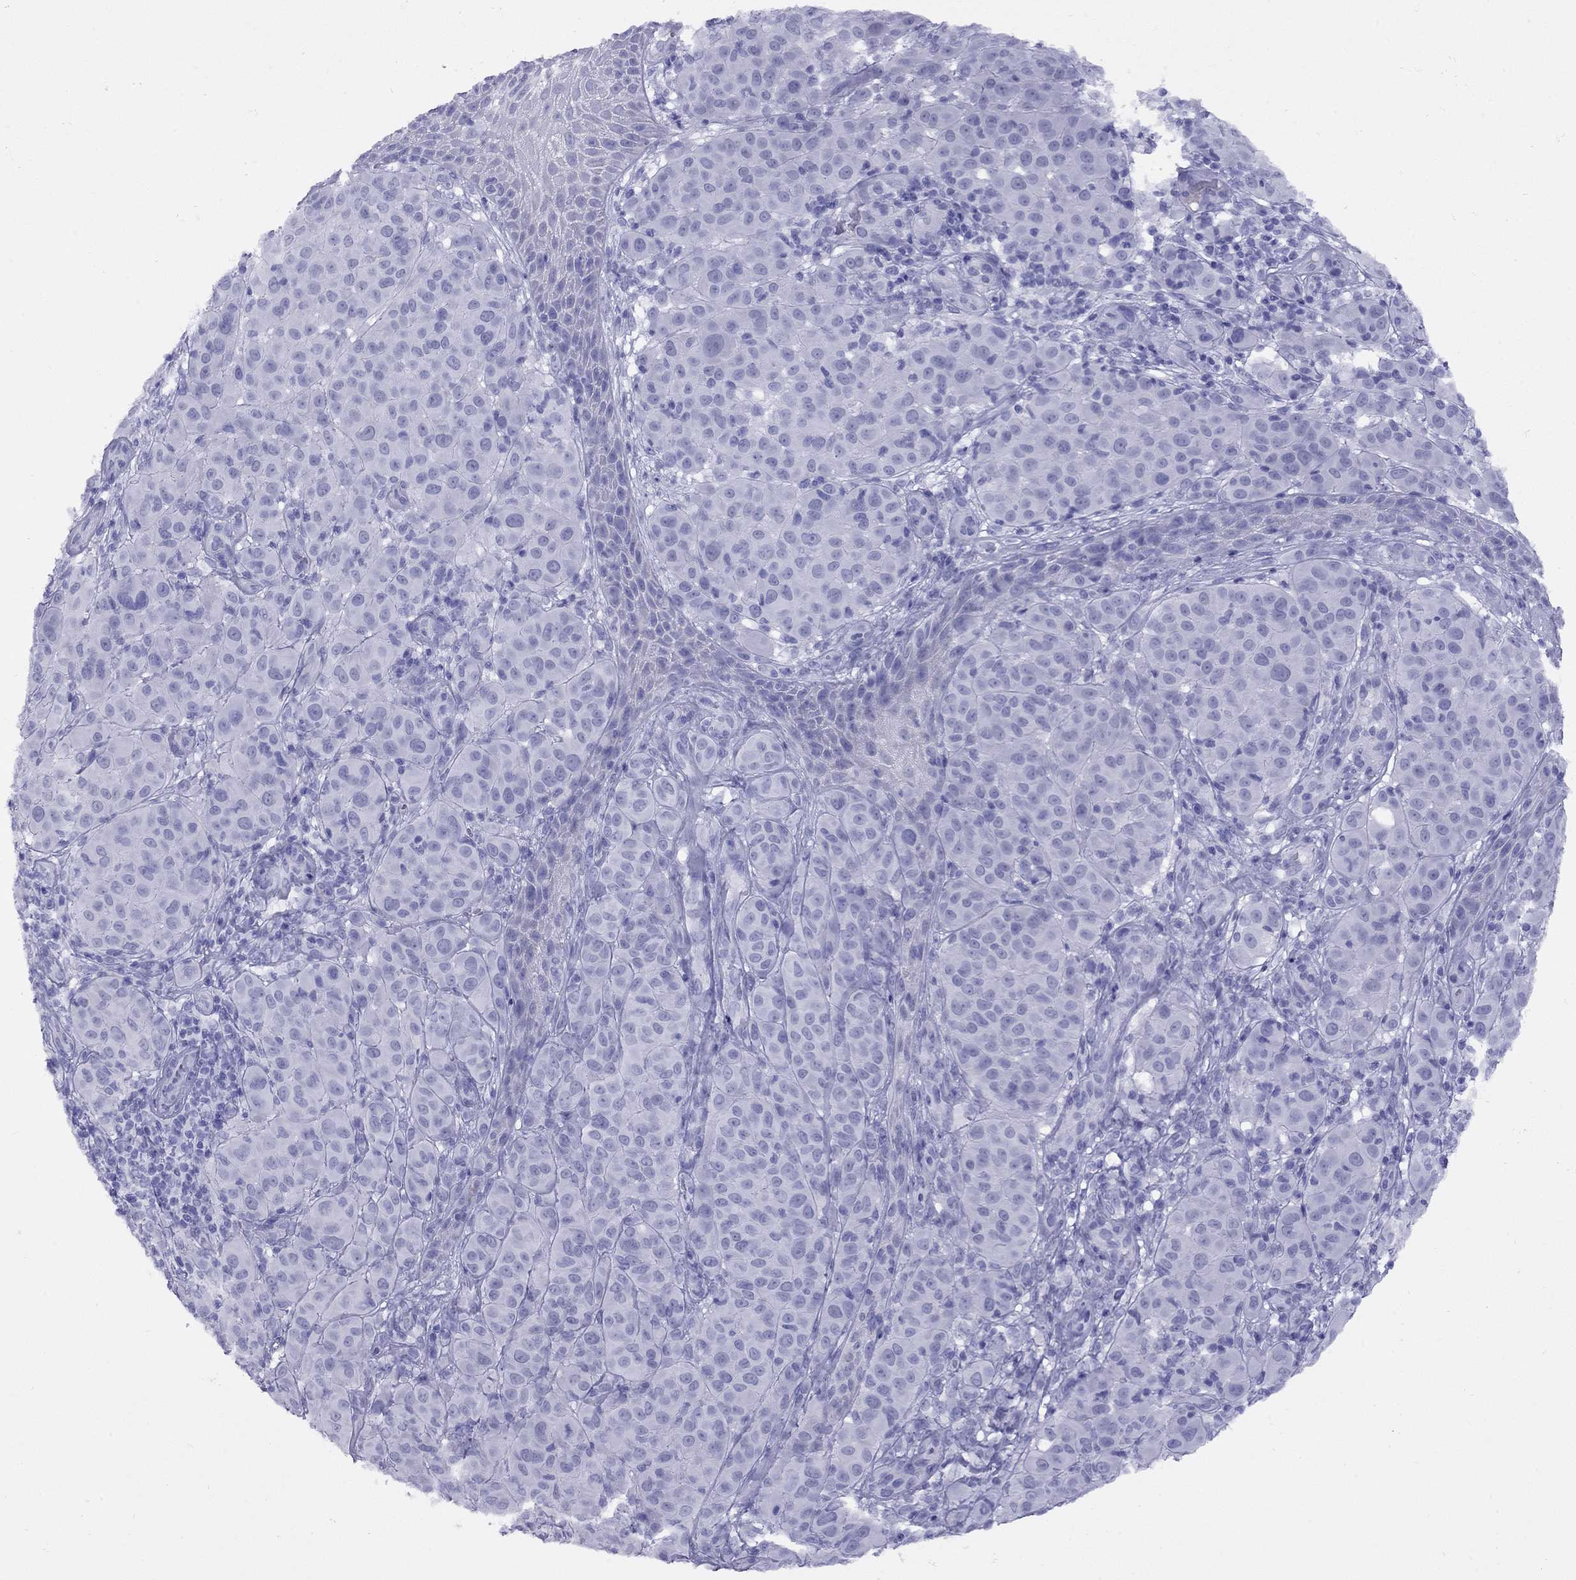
{"staining": {"intensity": "negative", "quantity": "none", "location": "none"}, "tissue": "melanoma", "cell_type": "Tumor cells", "image_type": "cancer", "snomed": [{"axis": "morphology", "description": "Malignant melanoma, NOS"}, {"axis": "topography", "description": "Skin"}], "caption": "A photomicrograph of melanoma stained for a protein demonstrates no brown staining in tumor cells.", "gene": "GRIA2", "patient": {"sex": "female", "age": 87}}